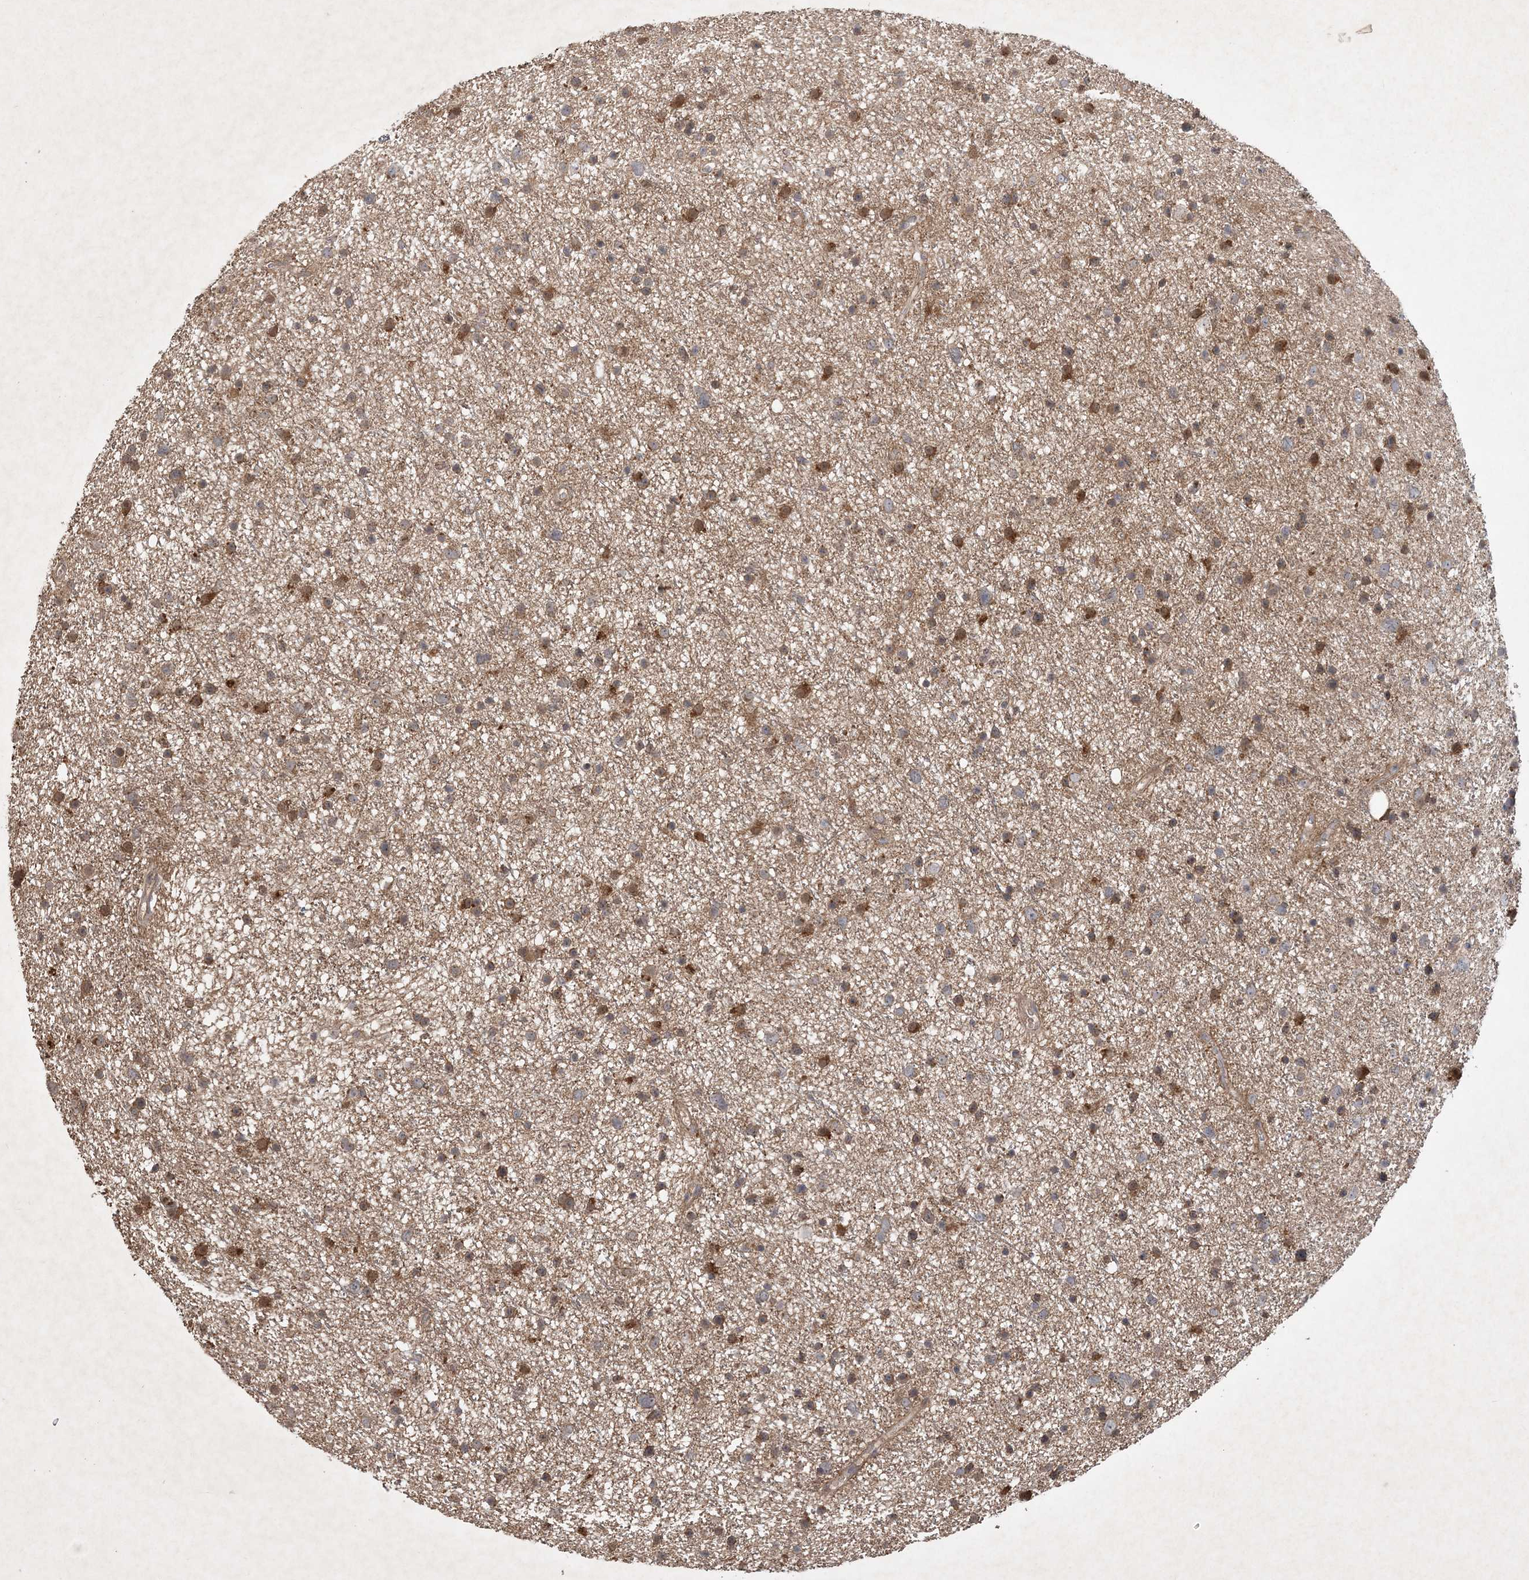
{"staining": {"intensity": "moderate", "quantity": "25%-75%", "location": "cytoplasmic/membranous"}, "tissue": "glioma", "cell_type": "Tumor cells", "image_type": "cancer", "snomed": [{"axis": "morphology", "description": "Glioma, malignant, Low grade"}, {"axis": "topography", "description": "Cerebral cortex"}], "caption": "Protein staining of glioma tissue exhibits moderate cytoplasmic/membranous expression in approximately 25%-75% of tumor cells.", "gene": "AKR7A2", "patient": {"sex": "female", "age": 39}}